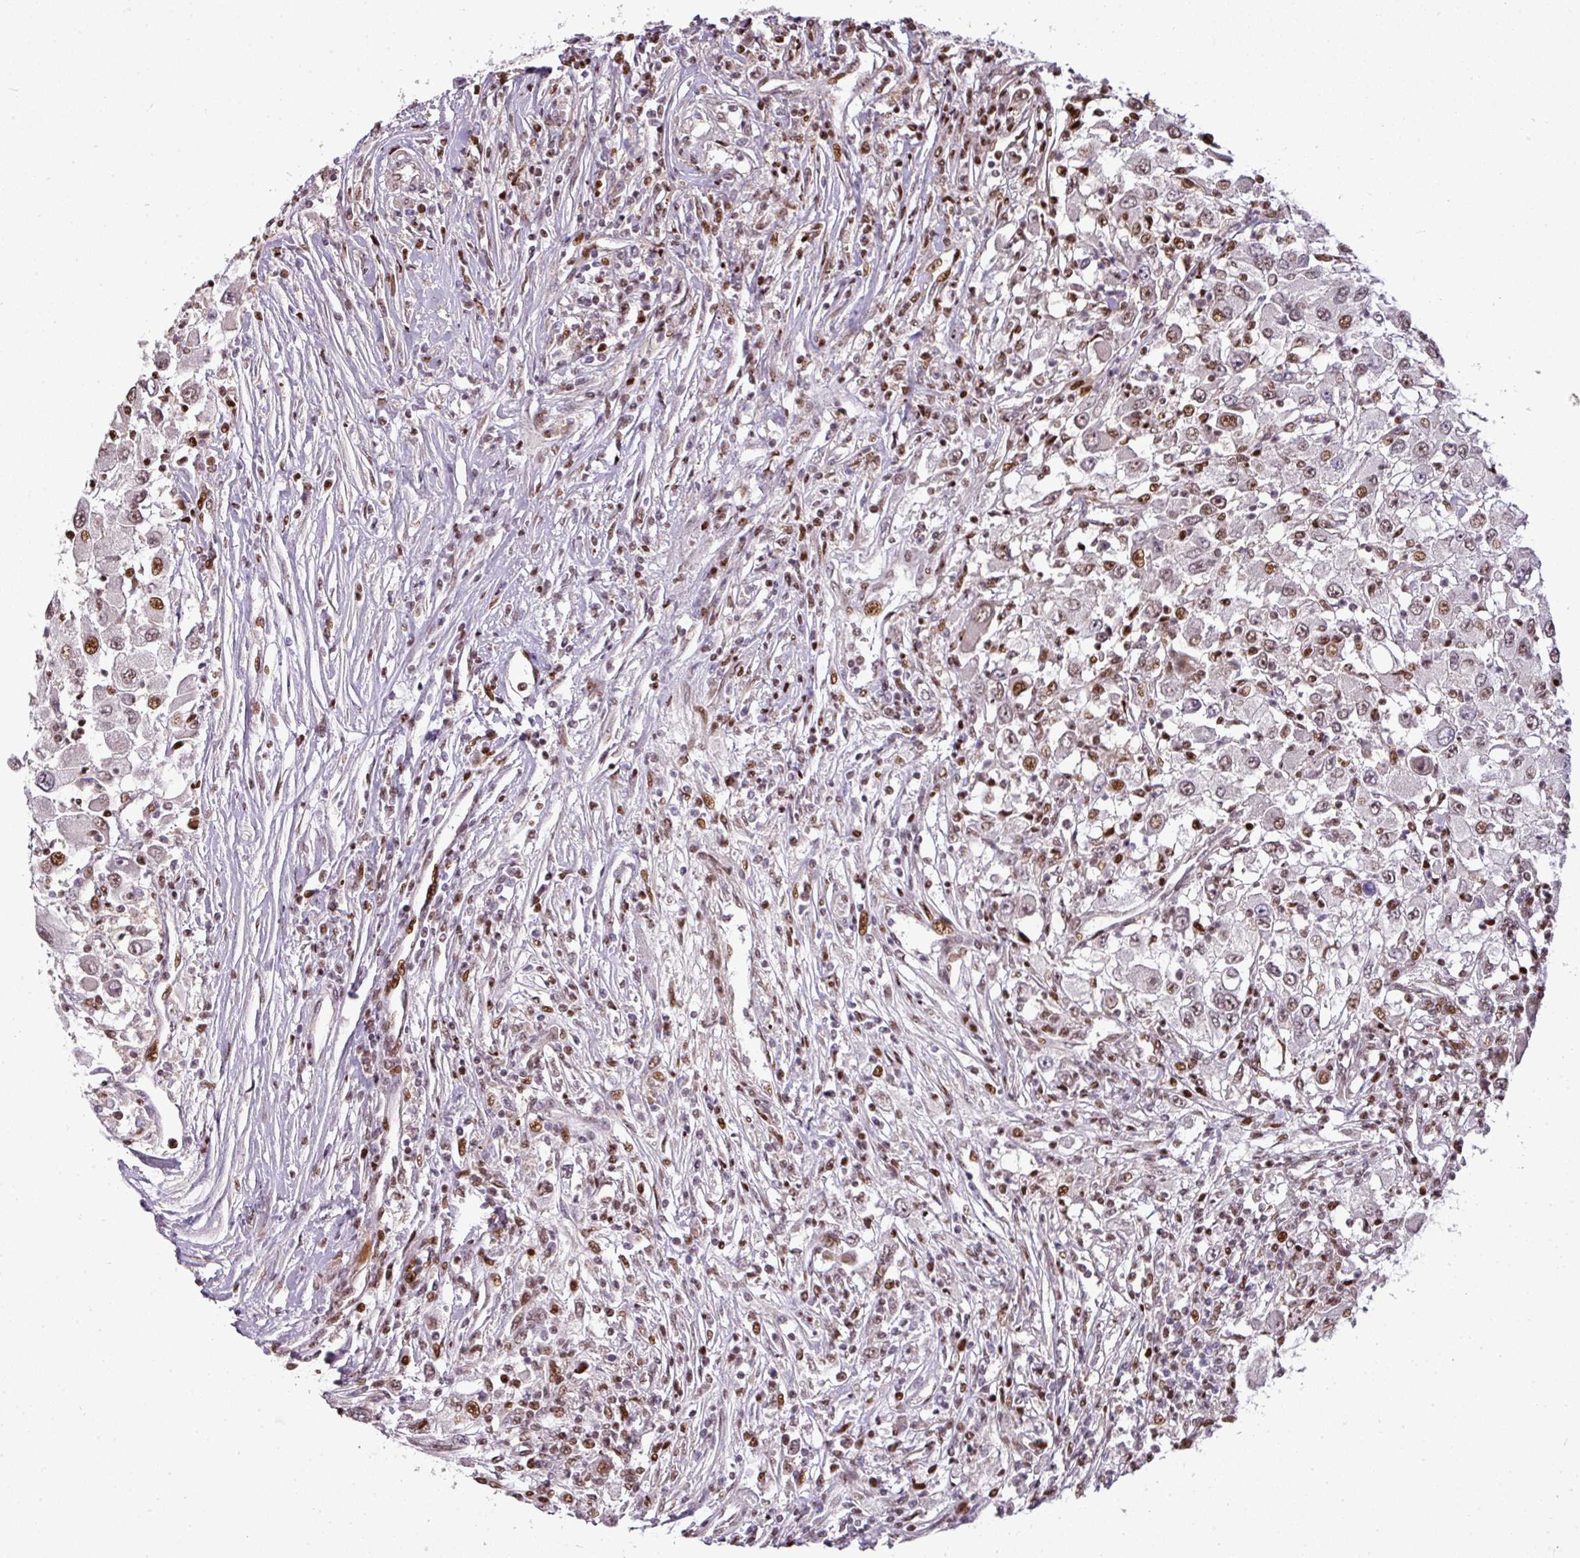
{"staining": {"intensity": "moderate", "quantity": ">75%", "location": "nuclear"}, "tissue": "renal cancer", "cell_type": "Tumor cells", "image_type": "cancer", "snomed": [{"axis": "morphology", "description": "Adenocarcinoma, NOS"}, {"axis": "topography", "description": "Kidney"}], "caption": "A micrograph showing moderate nuclear staining in about >75% of tumor cells in adenocarcinoma (renal), as visualized by brown immunohistochemical staining.", "gene": "MYSM1", "patient": {"sex": "female", "age": 67}}